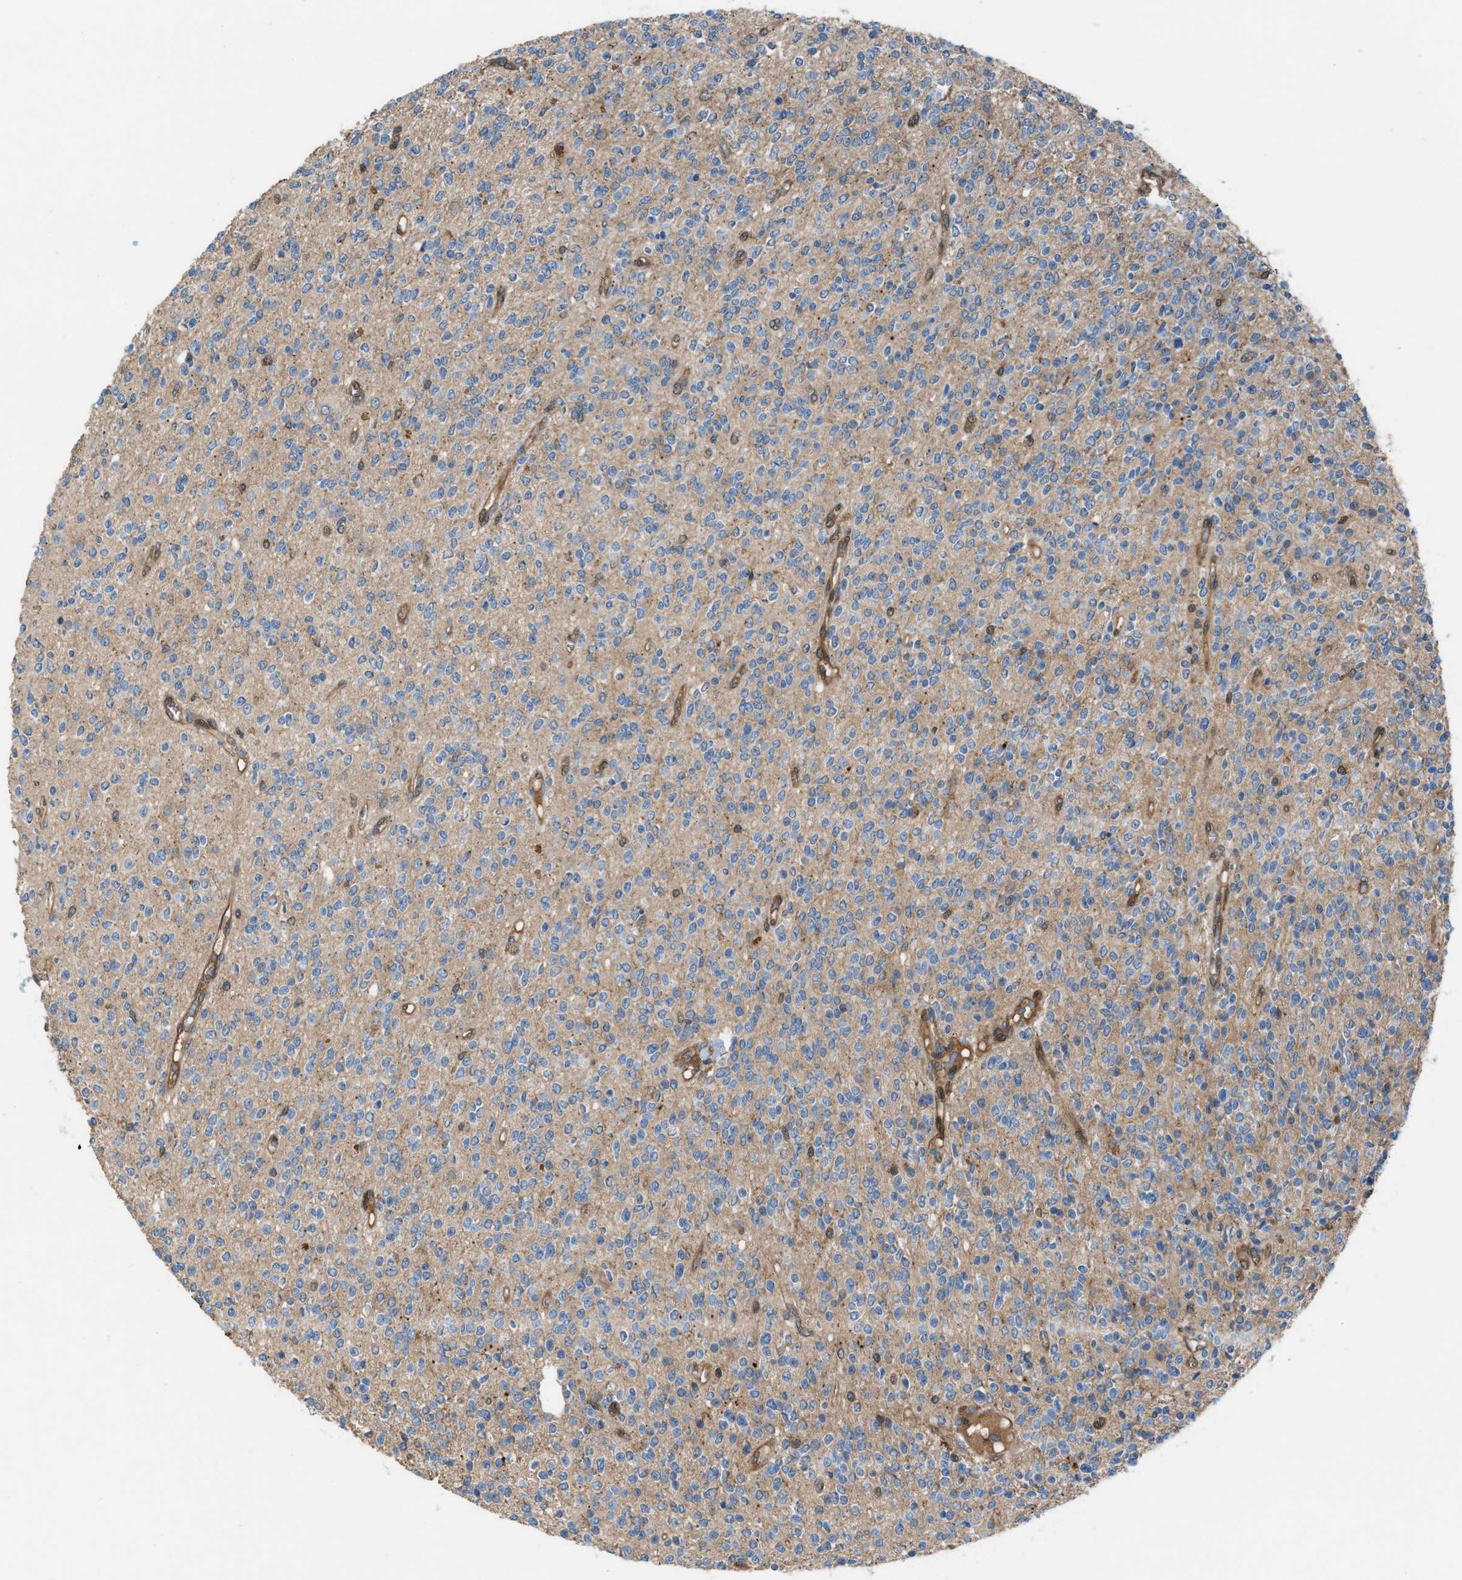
{"staining": {"intensity": "weak", "quantity": "25%-75%", "location": "cytoplasmic/membranous"}, "tissue": "glioma", "cell_type": "Tumor cells", "image_type": "cancer", "snomed": [{"axis": "morphology", "description": "Glioma, malignant, High grade"}, {"axis": "topography", "description": "Brain"}], "caption": "A low amount of weak cytoplasmic/membranous expression is present in approximately 25%-75% of tumor cells in high-grade glioma (malignant) tissue.", "gene": "TPK1", "patient": {"sex": "male", "age": 34}}